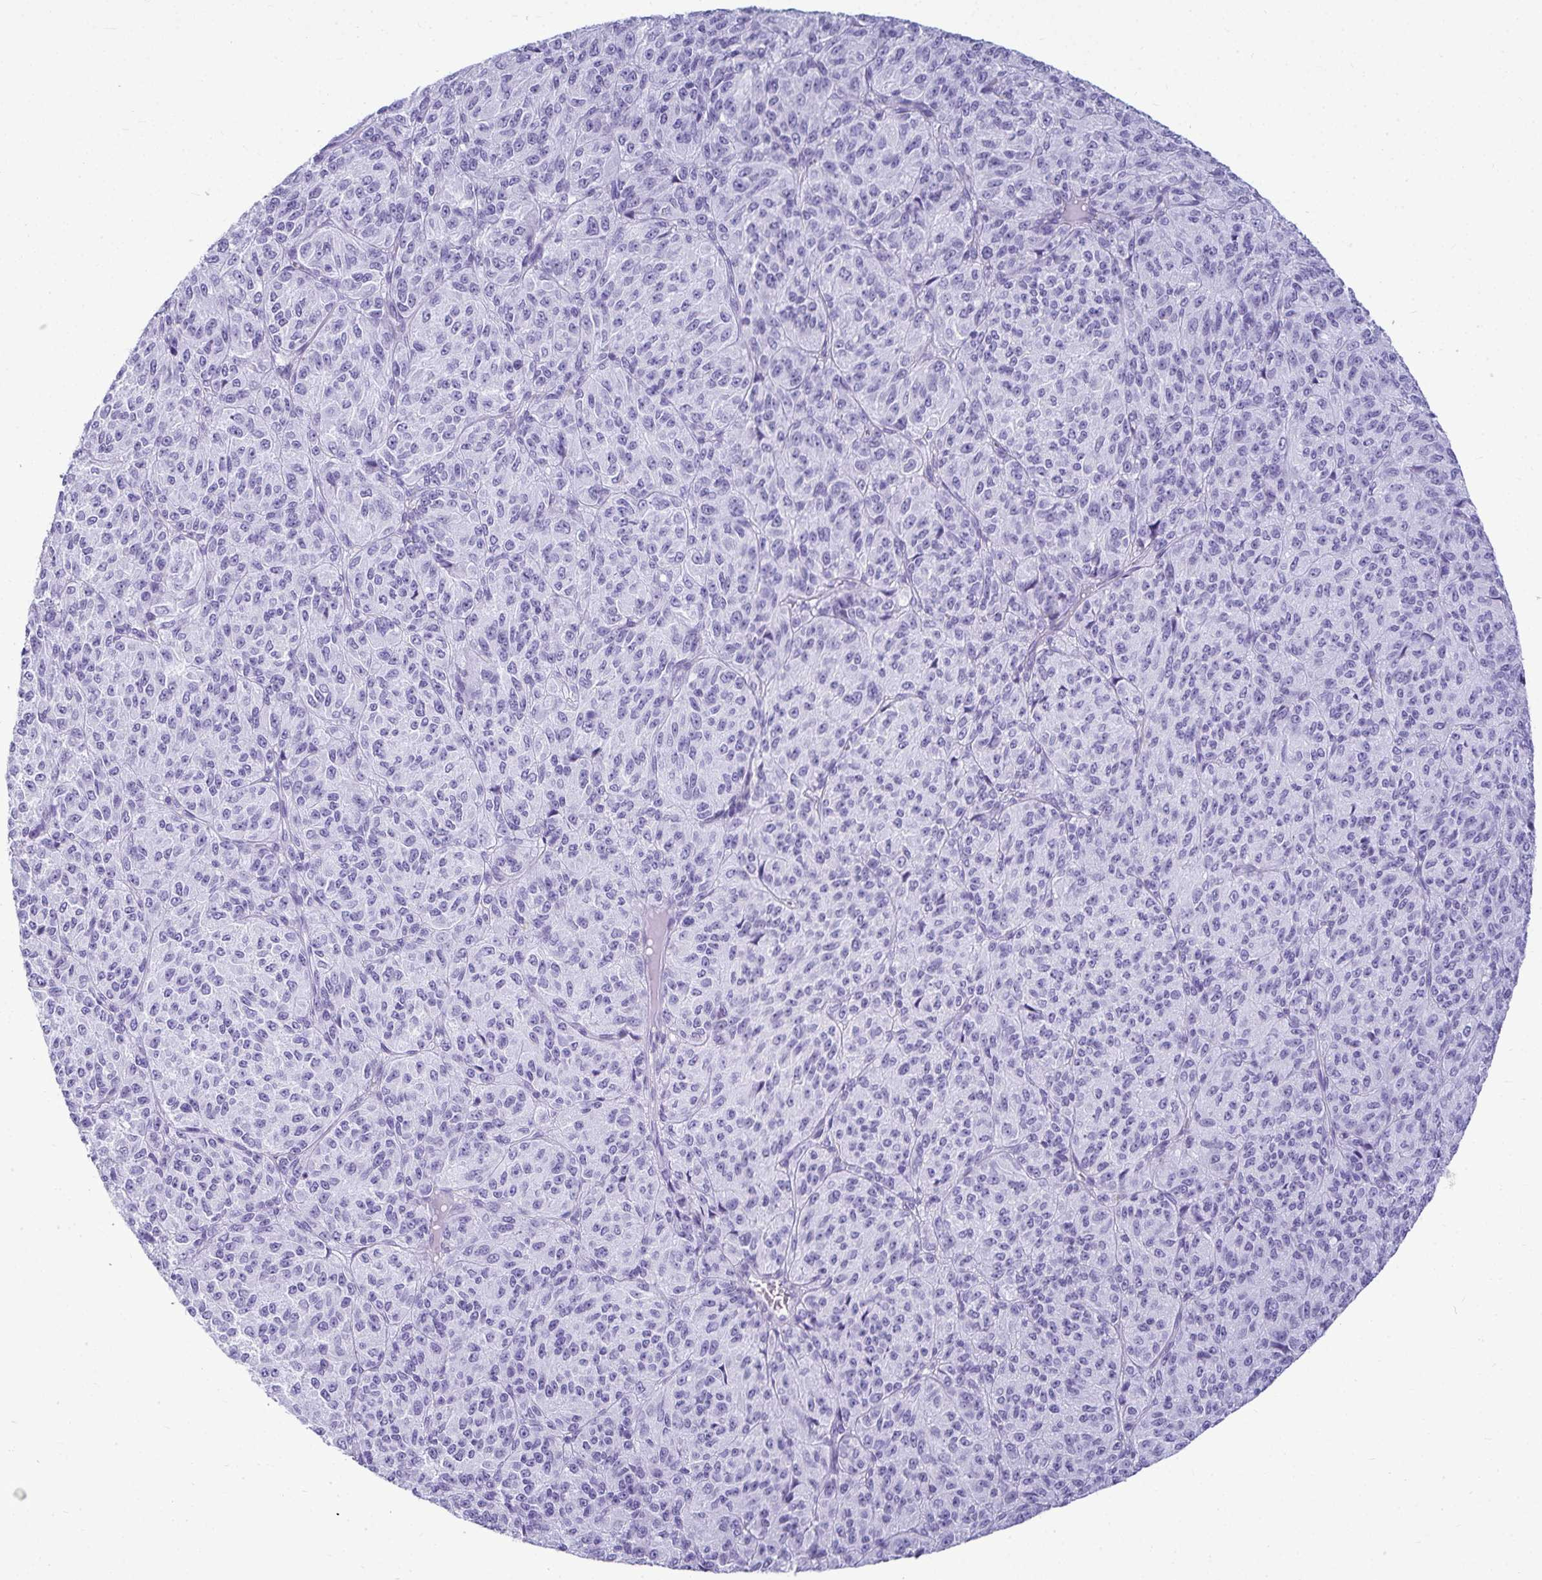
{"staining": {"intensity": "negative", "quantity": "none", "location": "none"}, "tissue": "melanoma", "cell_type": "Tumor cells", "image_type": "cancer", "snomed": [{"axis": "morphology", "description": "Malignant melanoma, Metastatic site"}, {"axis": "topography", "description": "Brain"}], "caption": "High power microscopy photomicrograph of an immunohistochemistry (IHC) histopathology image of melanoma, revealing no significant positivity in tumor cells. Nuclei are stained in blue.", "gene": "CLGN", "patient": {"sex": "female", "age": 56}}